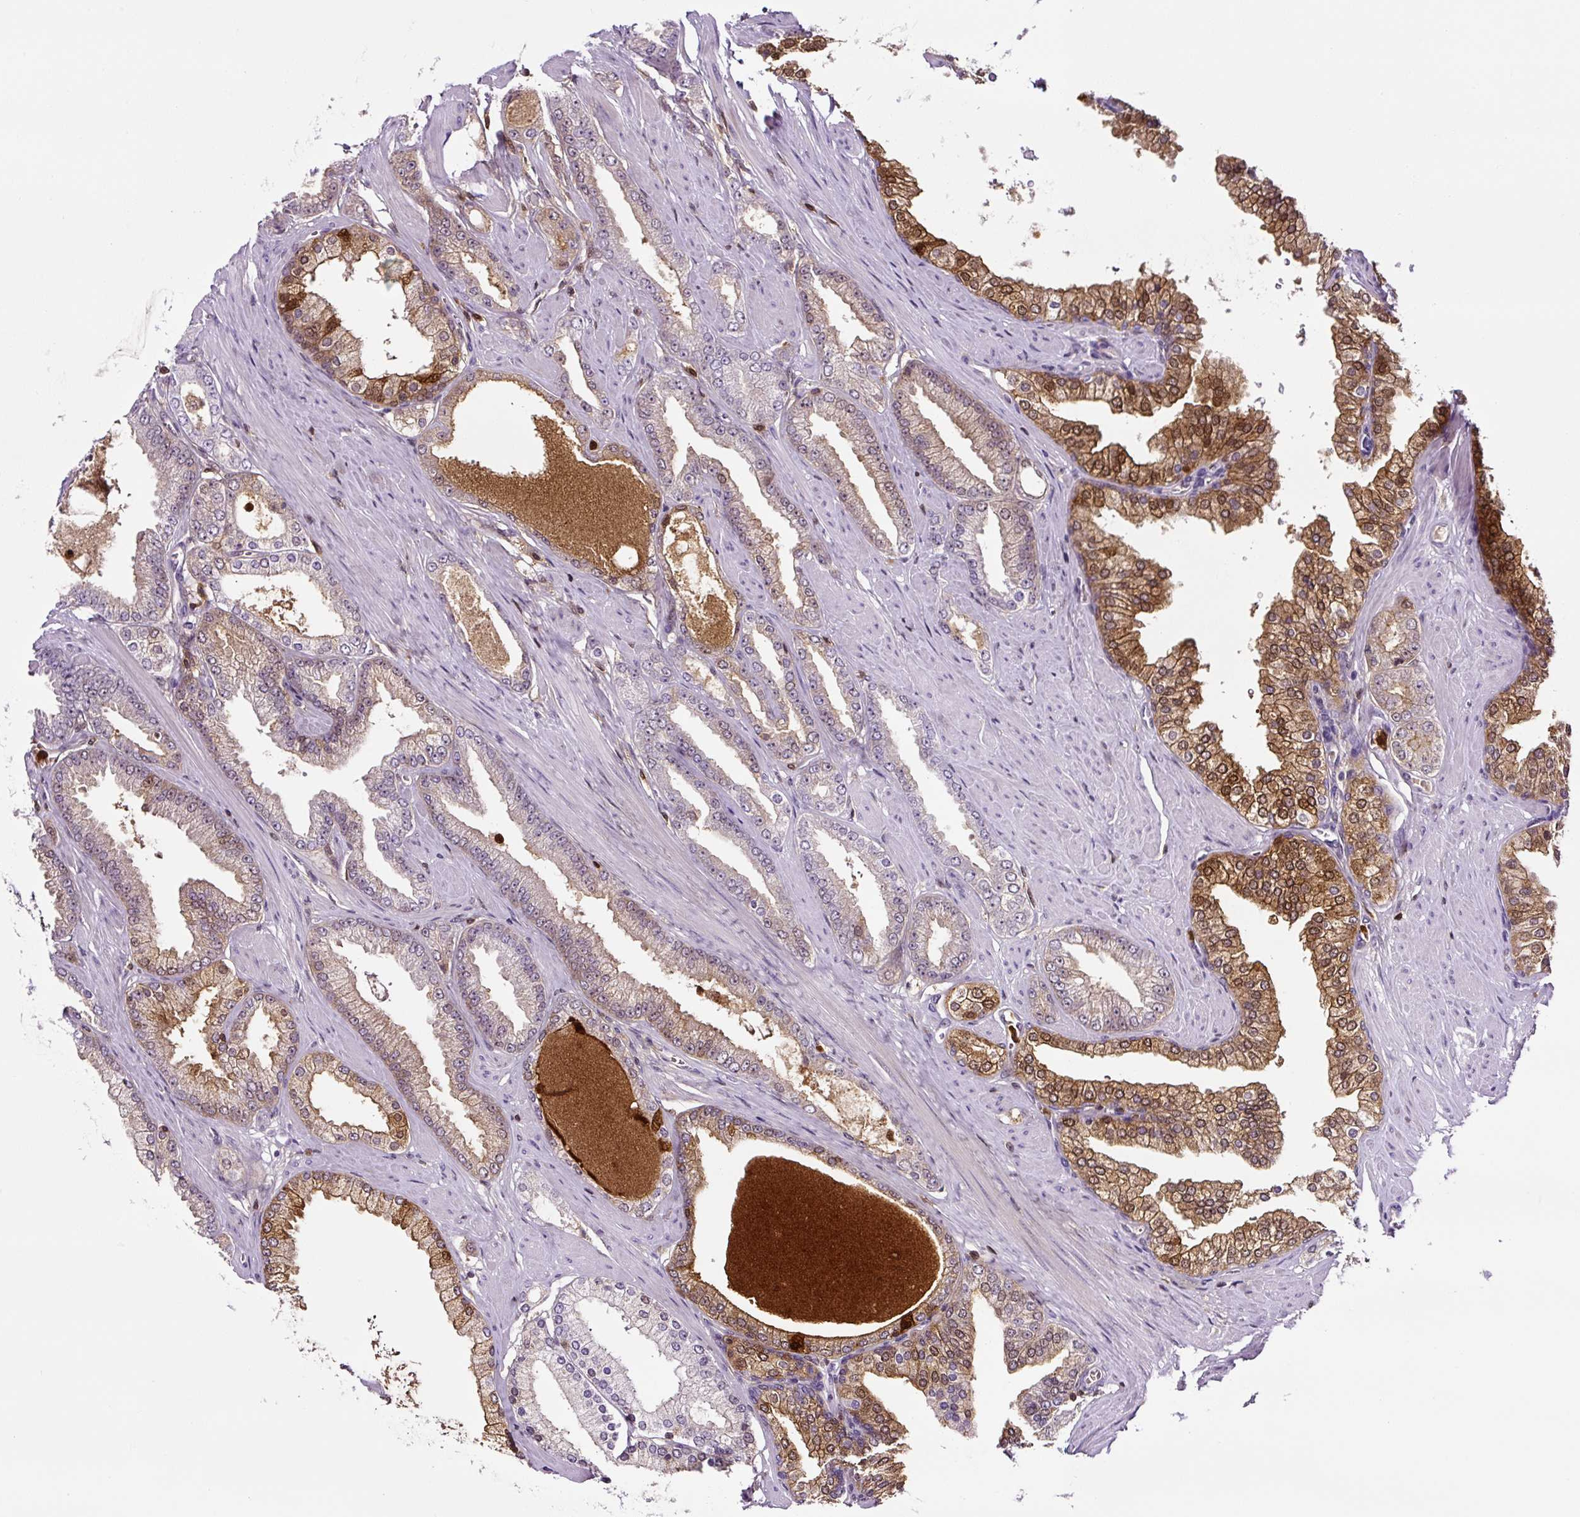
{"staining": {"intensity": "moderate", "quantity": "<25%", "location": "cytoplasmic/membranous,nuclear"}, "tissue": "prostate cancer", "cell_type": "Tumor cells", "image_type": "cancer", "snomed": [{"axis": "morphology", "description": "Adenocarcinoma, Low grade"}, {"axis": "topography", "description": "Prostate"}], "caption": "IHC (DAB (3,3'-diaminobenzidine)) staining of prostate cancer (adenocarcinoma (low-grade)) exhibits moderate cytoplasmic/membranous and nuclear protein staining in about <25% of tumor cells. (Brightfield microscopy of DAB IHC at high magnification).", "gene": "ANXA1", "patient": {"sex": "male", "age": 42}}